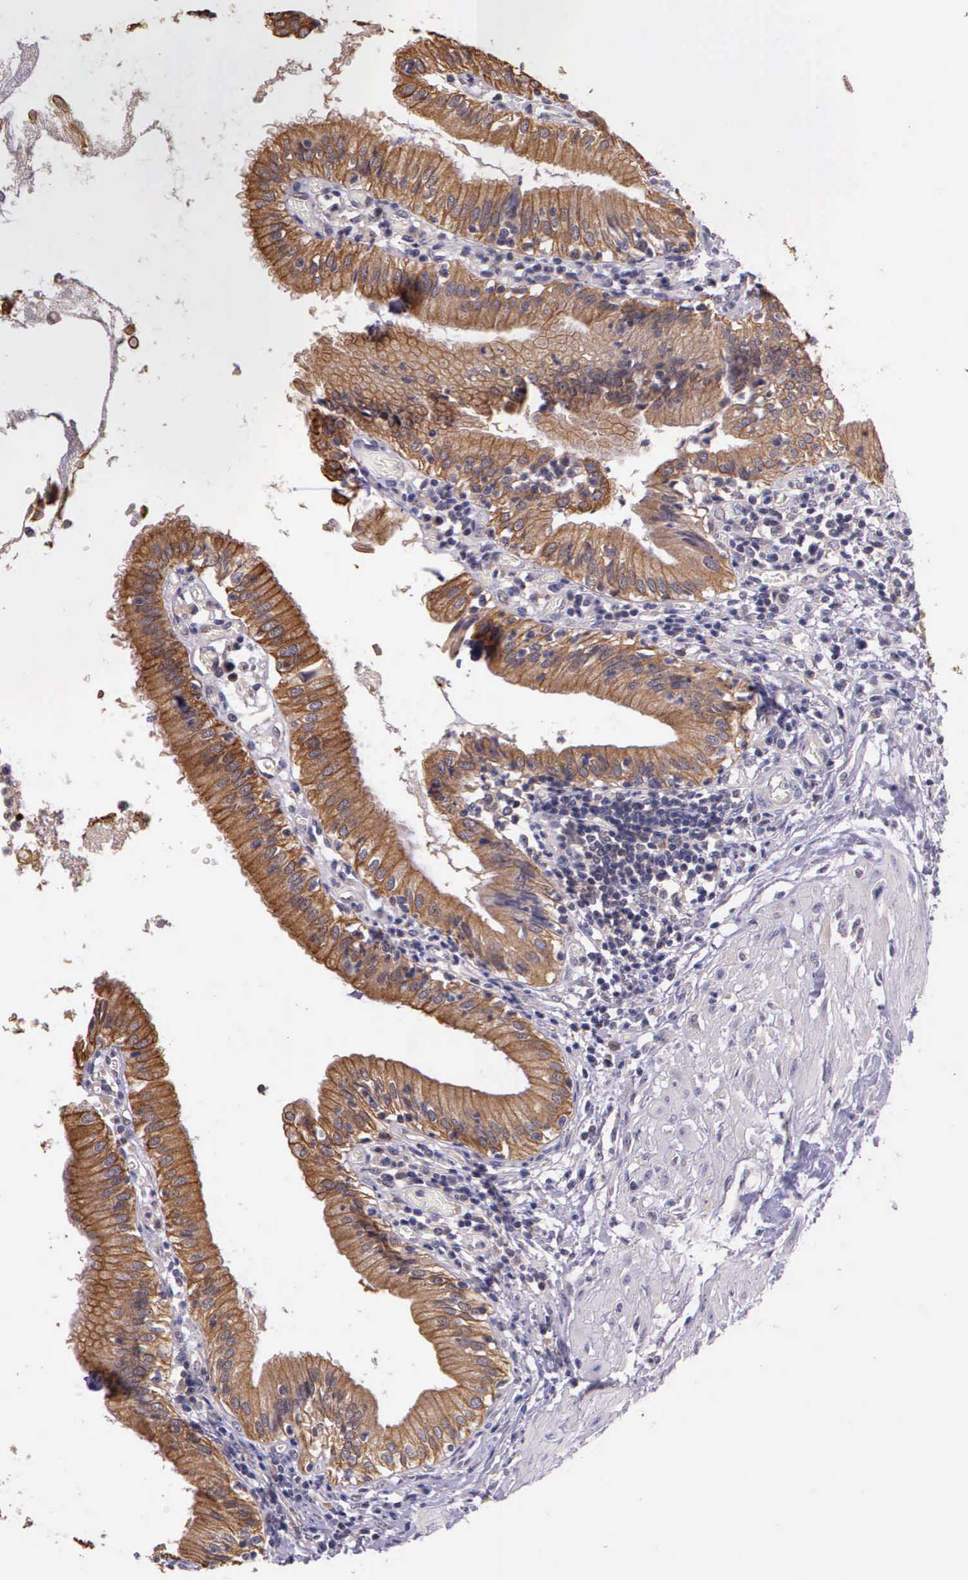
{"staining": {"intensity": "moderate", "quantity": ">75%", "location": "cytoplasmic/membranous"}, "tissue": "gallbladder", "cell_type": "Glandular cells", "image_type": "normal", "snomed": [{"axis": "morphology", "description": "Normal tissue, NOS"}, {"axis": "topography", "description": "Gallbladder"}], "caption": "Immunohistochemistry histopathology image of benign human gallbladder stained for a protein (brown), which reveals medium levels of moderate cytoplasmic/membranous expression in approximately >75% of glandular cells.", "gene": "IGBP1P2", "patient": {"sex": "male", "age": 58}}